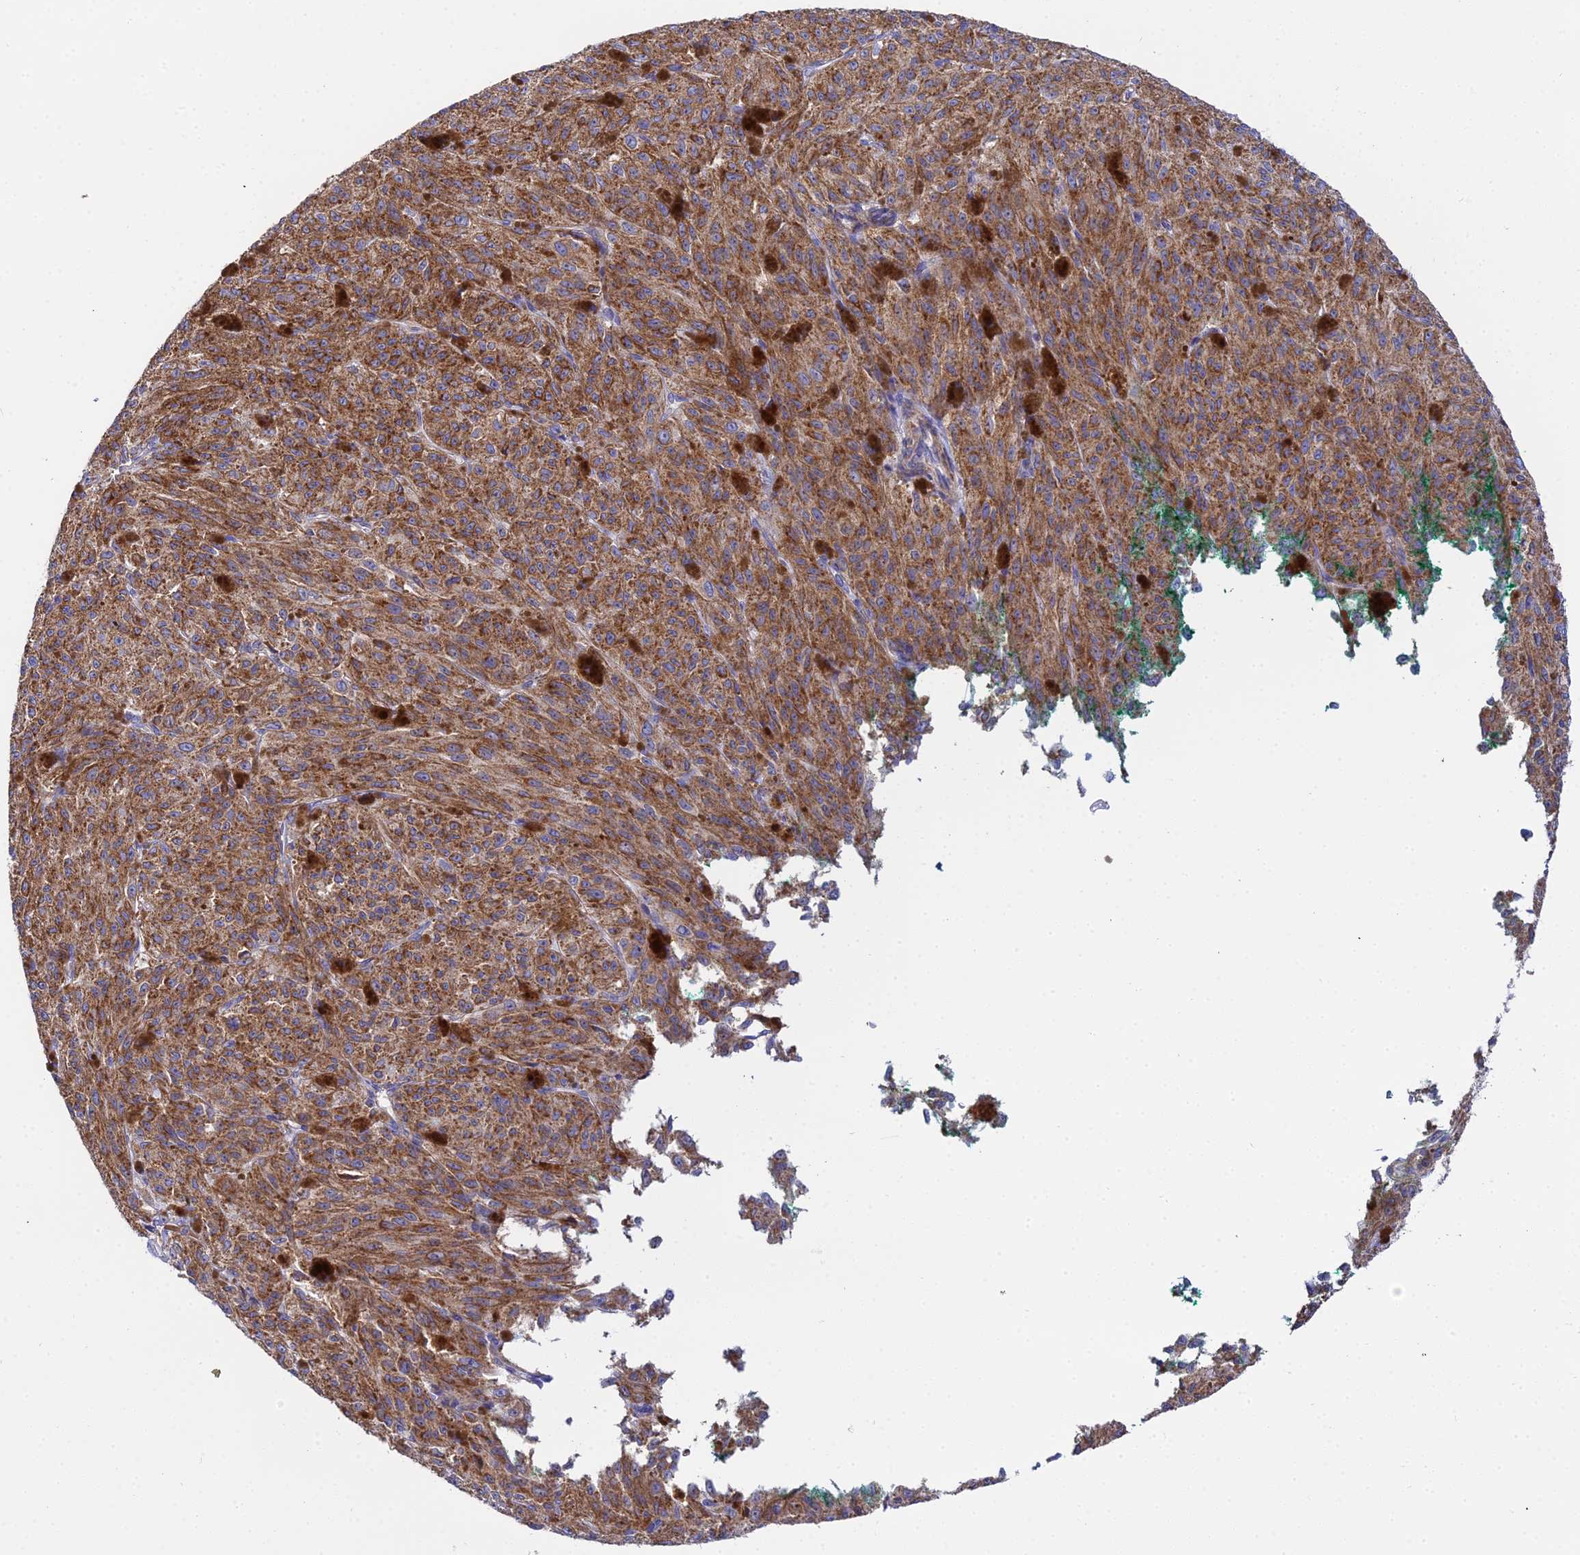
{"staining": {"intensity": "moderate", "quantity": ">75%", "location": "cytoplasmic/membranous"}, "tissue": "melanoma", "cell_type": "Tumor cells", "image_type": "cancer", "snomed": [{"axis": "morphology", "description": "Malignant melanoma, NOS"}, {"axis": "topography", "description": "Skin"}], "caption": "Tumor cells show medium levels of moderate cytoplasmic/membranous staining in approximately >75% of cells in human malignant melanoma.", "gene": "ACOT2", "patient": {"sex": "female", "age": 52}}